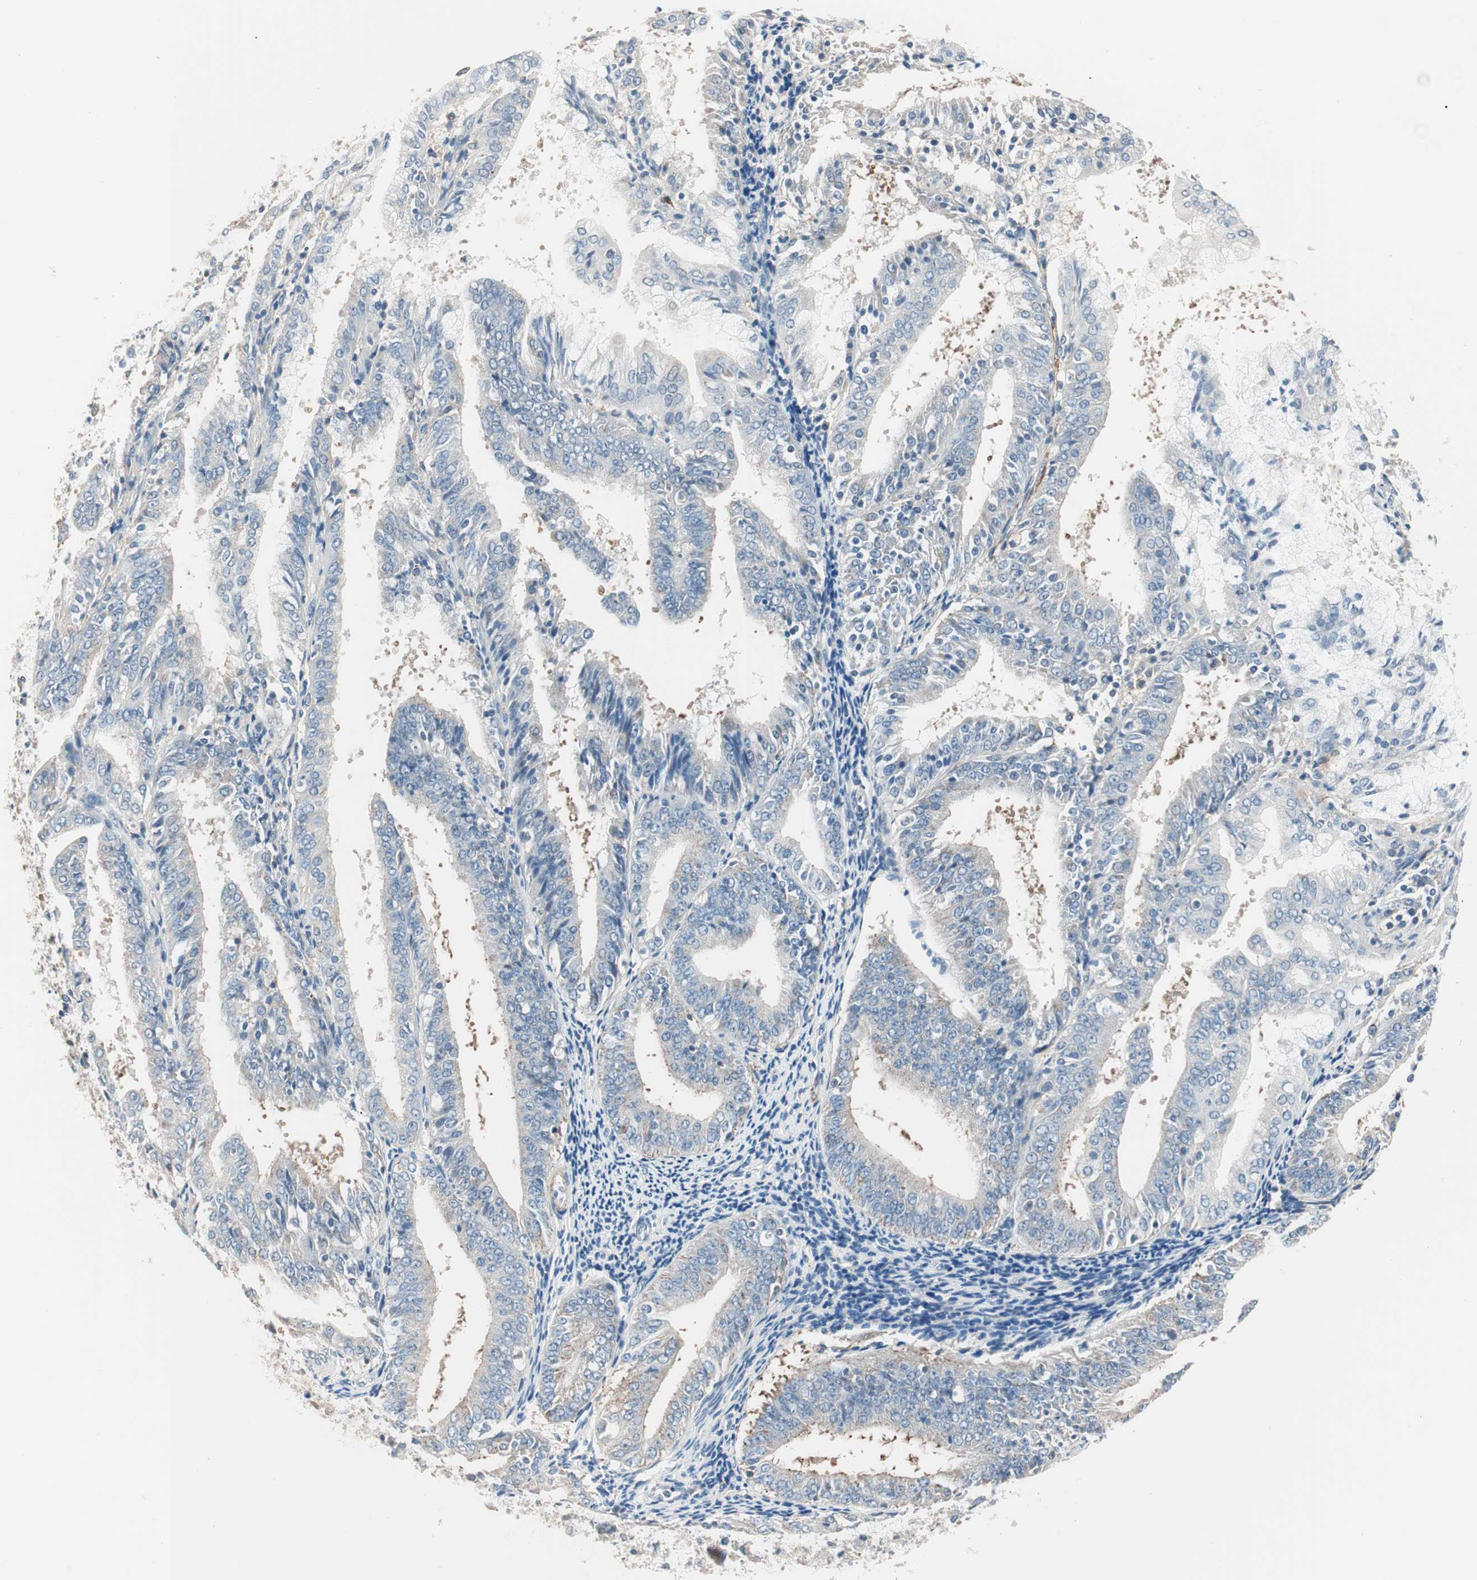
{"staining": {"intensity": "negative", "quantity": "none", "location": "none"}, "tissue": "endometrial cancer", "cell_type": "Tumor cells", "image_type": "cancer", "snomed": [{"axis": "morphology", "description": "Adenocarcinoma, NOS"}, {"axis": "topography", "description": "Endometrium"}], "caption": "High power microscopy photomicrograph of an IHC image of endometrial adenocarcinoma, revealing no significant positivity in tumor cells. The staining is performed using DAB (3,3'-diaminobenzidine) brown chromogen with nuclei counter-stained in using hematoxylin.", "gene": "RAD54B", "patient": {"sex": "female", "age": 63}}